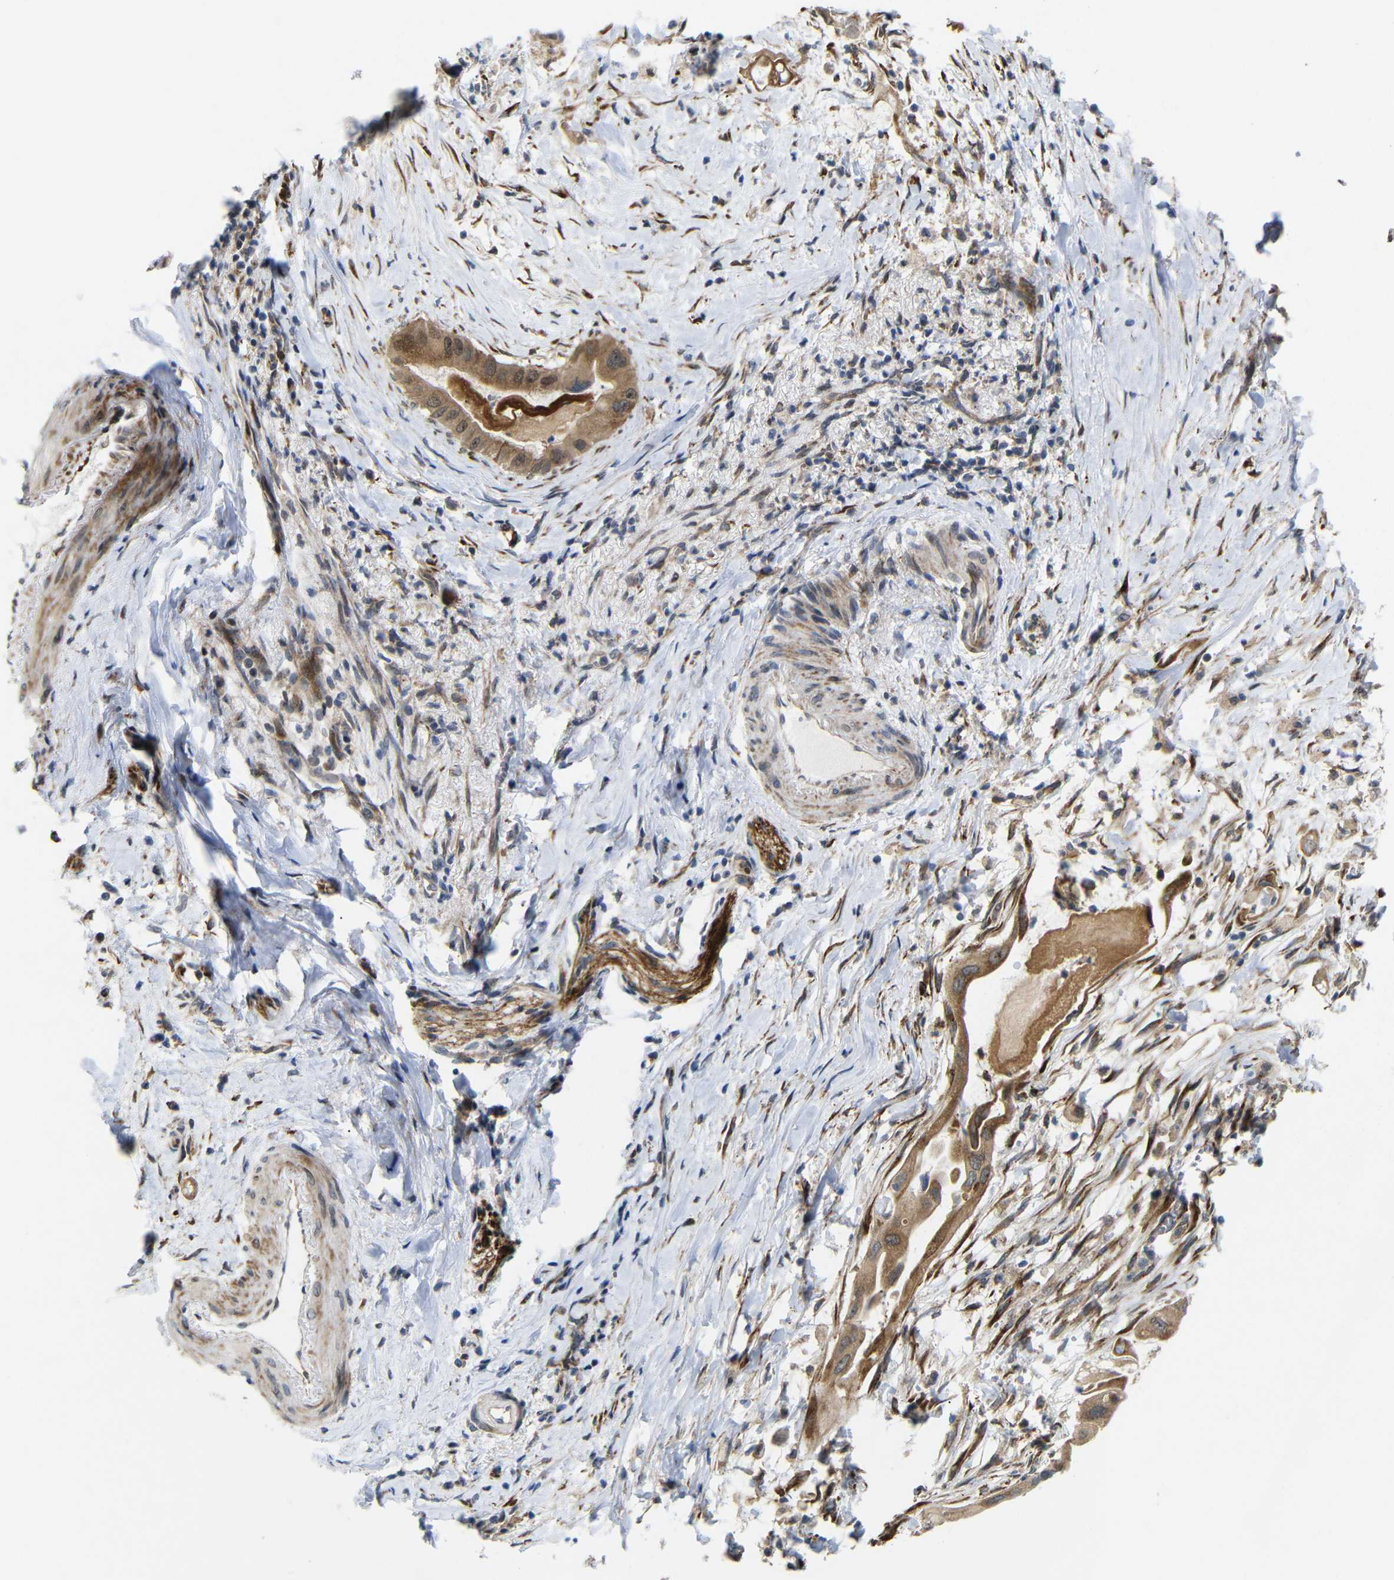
{"staining": {"intensity": "moderate", "quantity": ">75%", "location": "cytoplasmic/membranous"}, "tissue": "pancreatic cancer", "cell_type": "Tumor cells", "image_type": "cancer", "snomed": [{"axis": "morphology", "description": "Adenocarcinoma, NOS"}, {"axis": "topography", "description": "Pancreas"}], "caption": "Human pancreatic cancer (adenocarcinoma) stained with a brown dye demonstrates moderate cytoplasmic/membranous positive staining in about >75% of tumor cells.", "gene": "P3H2", "patient": {"sex": "male", "age": 55}}